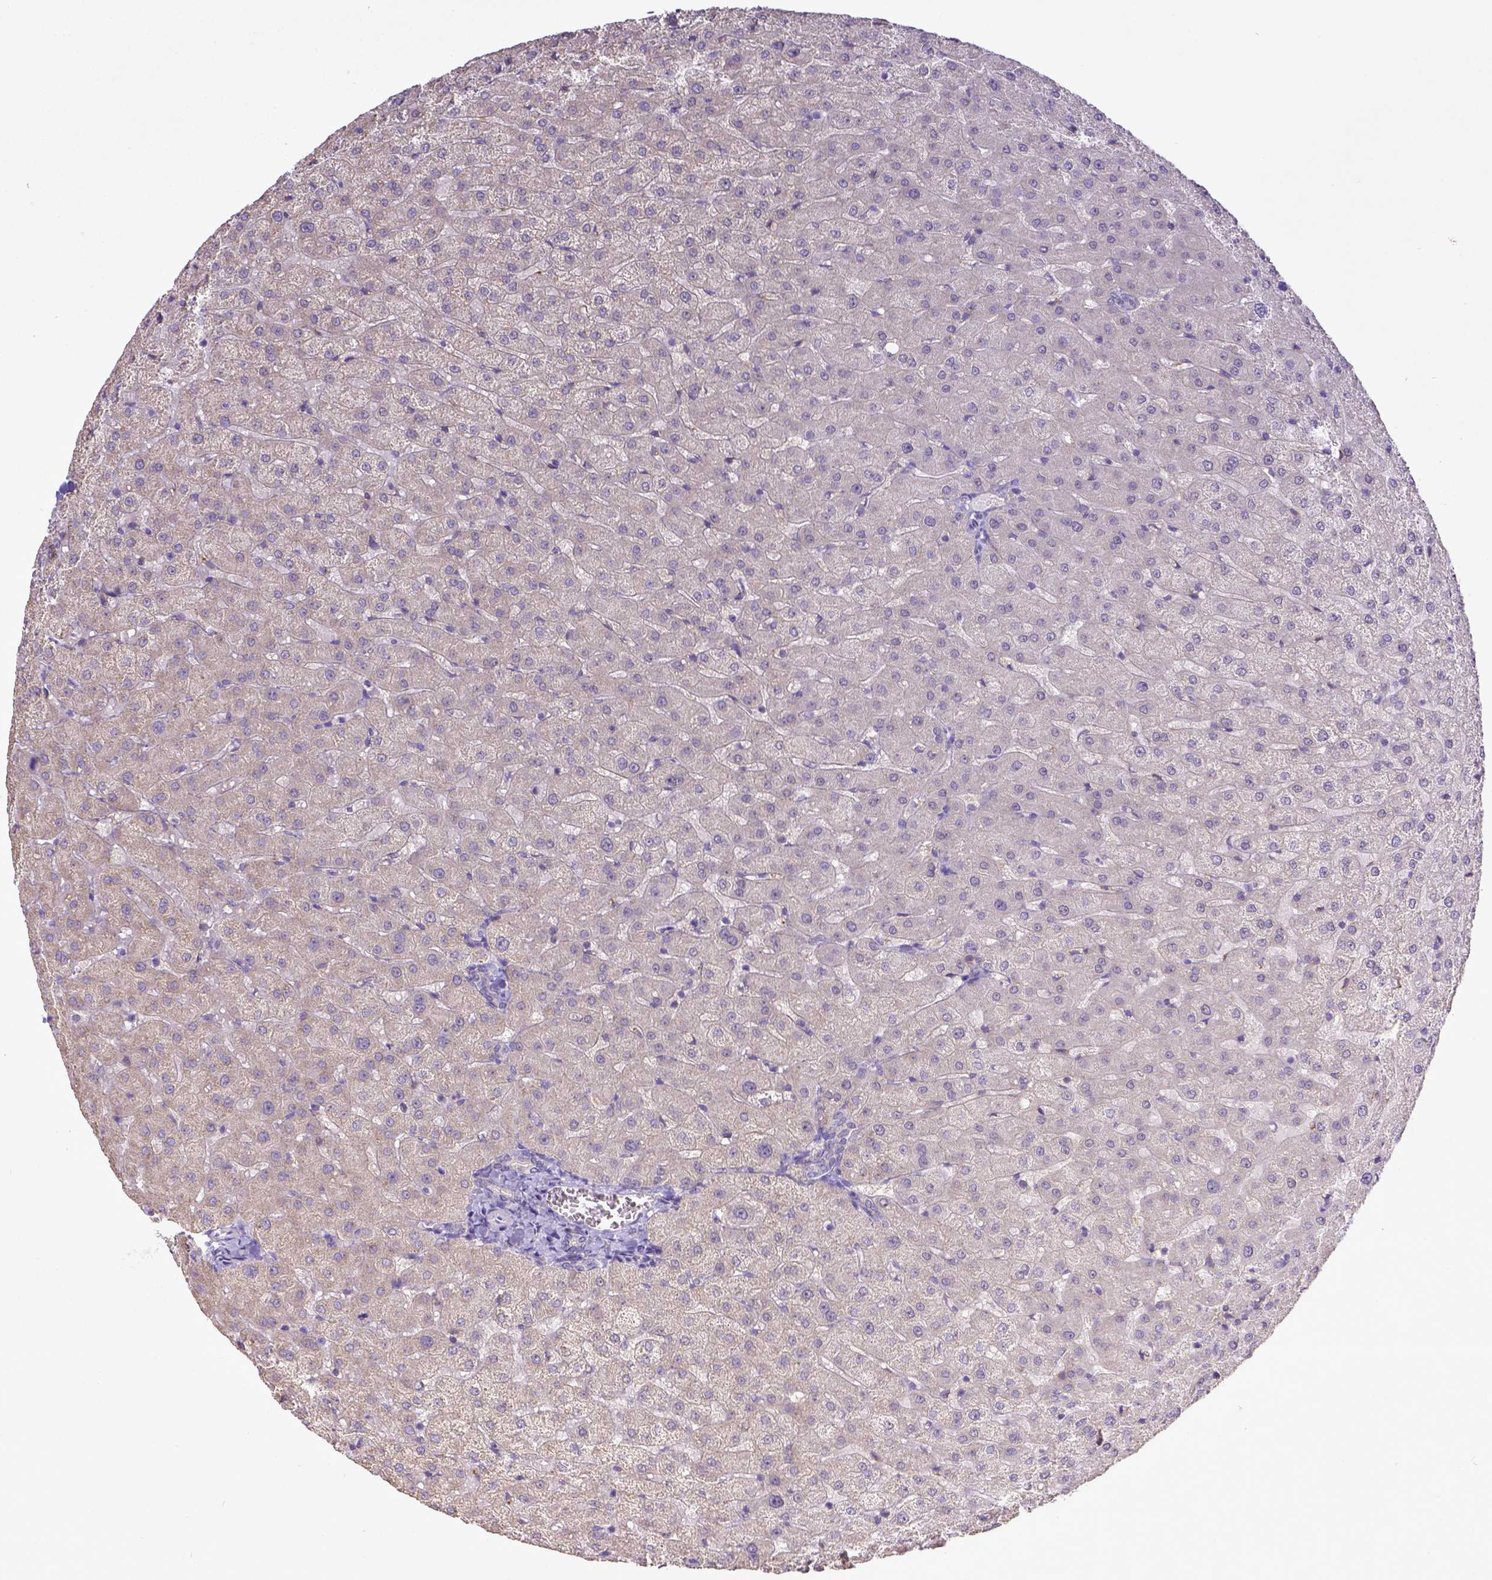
{"staining": {"intensity": "negative", "quantity": "none", "location": "none"}, "tissue": "liver", "cell_type": "Cholangiocytes", "image_type": "normal", "snomed": [{"axis": "morphology", "description": "Normal tissue, NOS"}, {"axis": "topography", "description": "Liver"}], "caption": "Micrograph shows no protein staining in cholangiocytes of benign liver.", "gene": "CD40", "patient": {"sex": "female", "age": 50}}